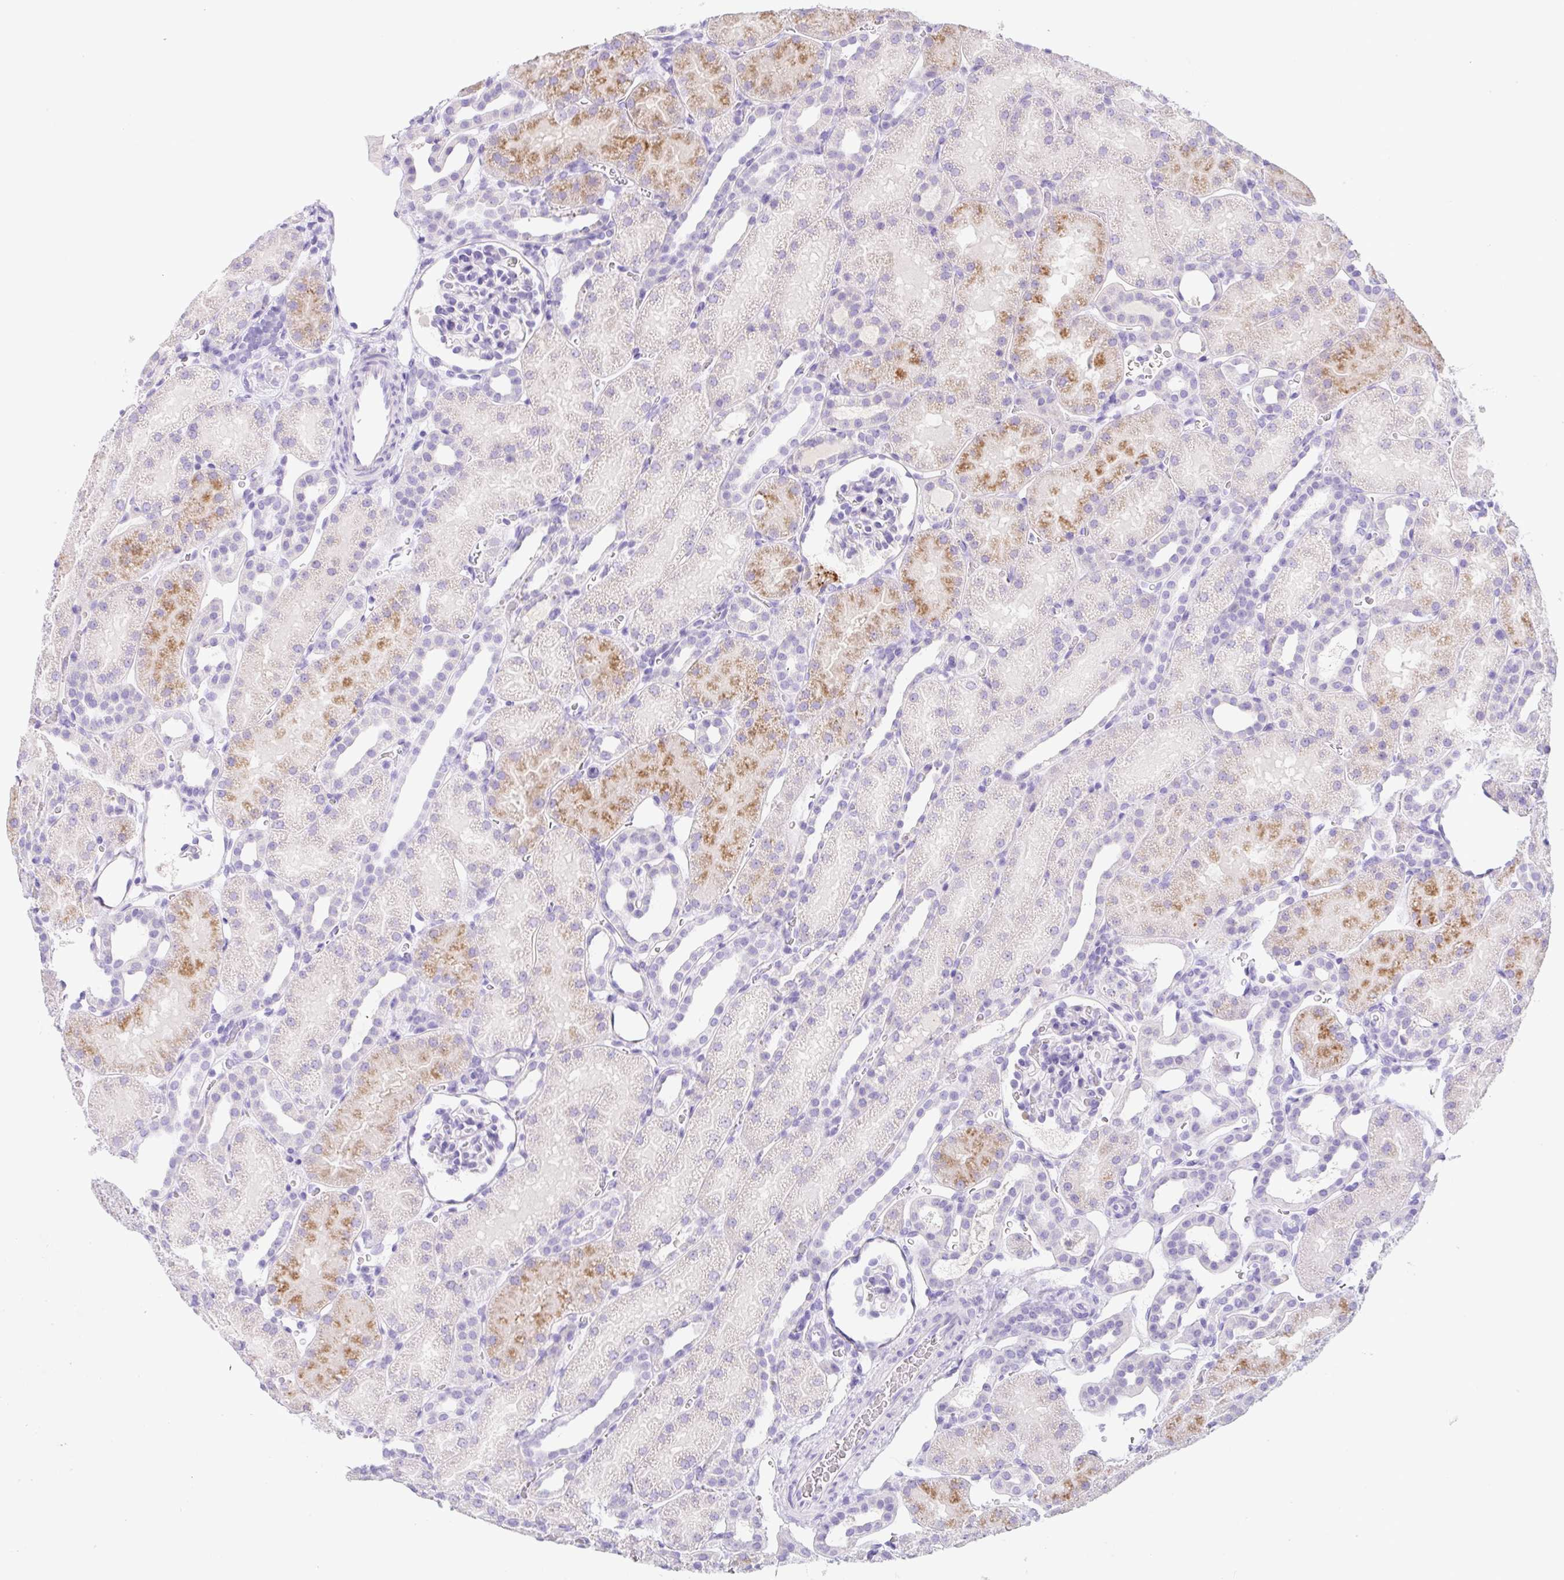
{"staining": {"intensity": "negative", "quantity": "none", "location": "none"}, "tissue": "kidney", "cell_type": "Cells in glomeruli", "image_type": "normal", "snomed": [{"axis": "morphology", "description": "Normal tissue, NOS"}, {"axis": "topography", "description": "Kidney"}], "caption": "Human kidney stained for a protein using immunohistochemistry shows no staining in cells in glomeruli.", "gene": "KLK8", "patient": {"sex": "male", "age": 2}}